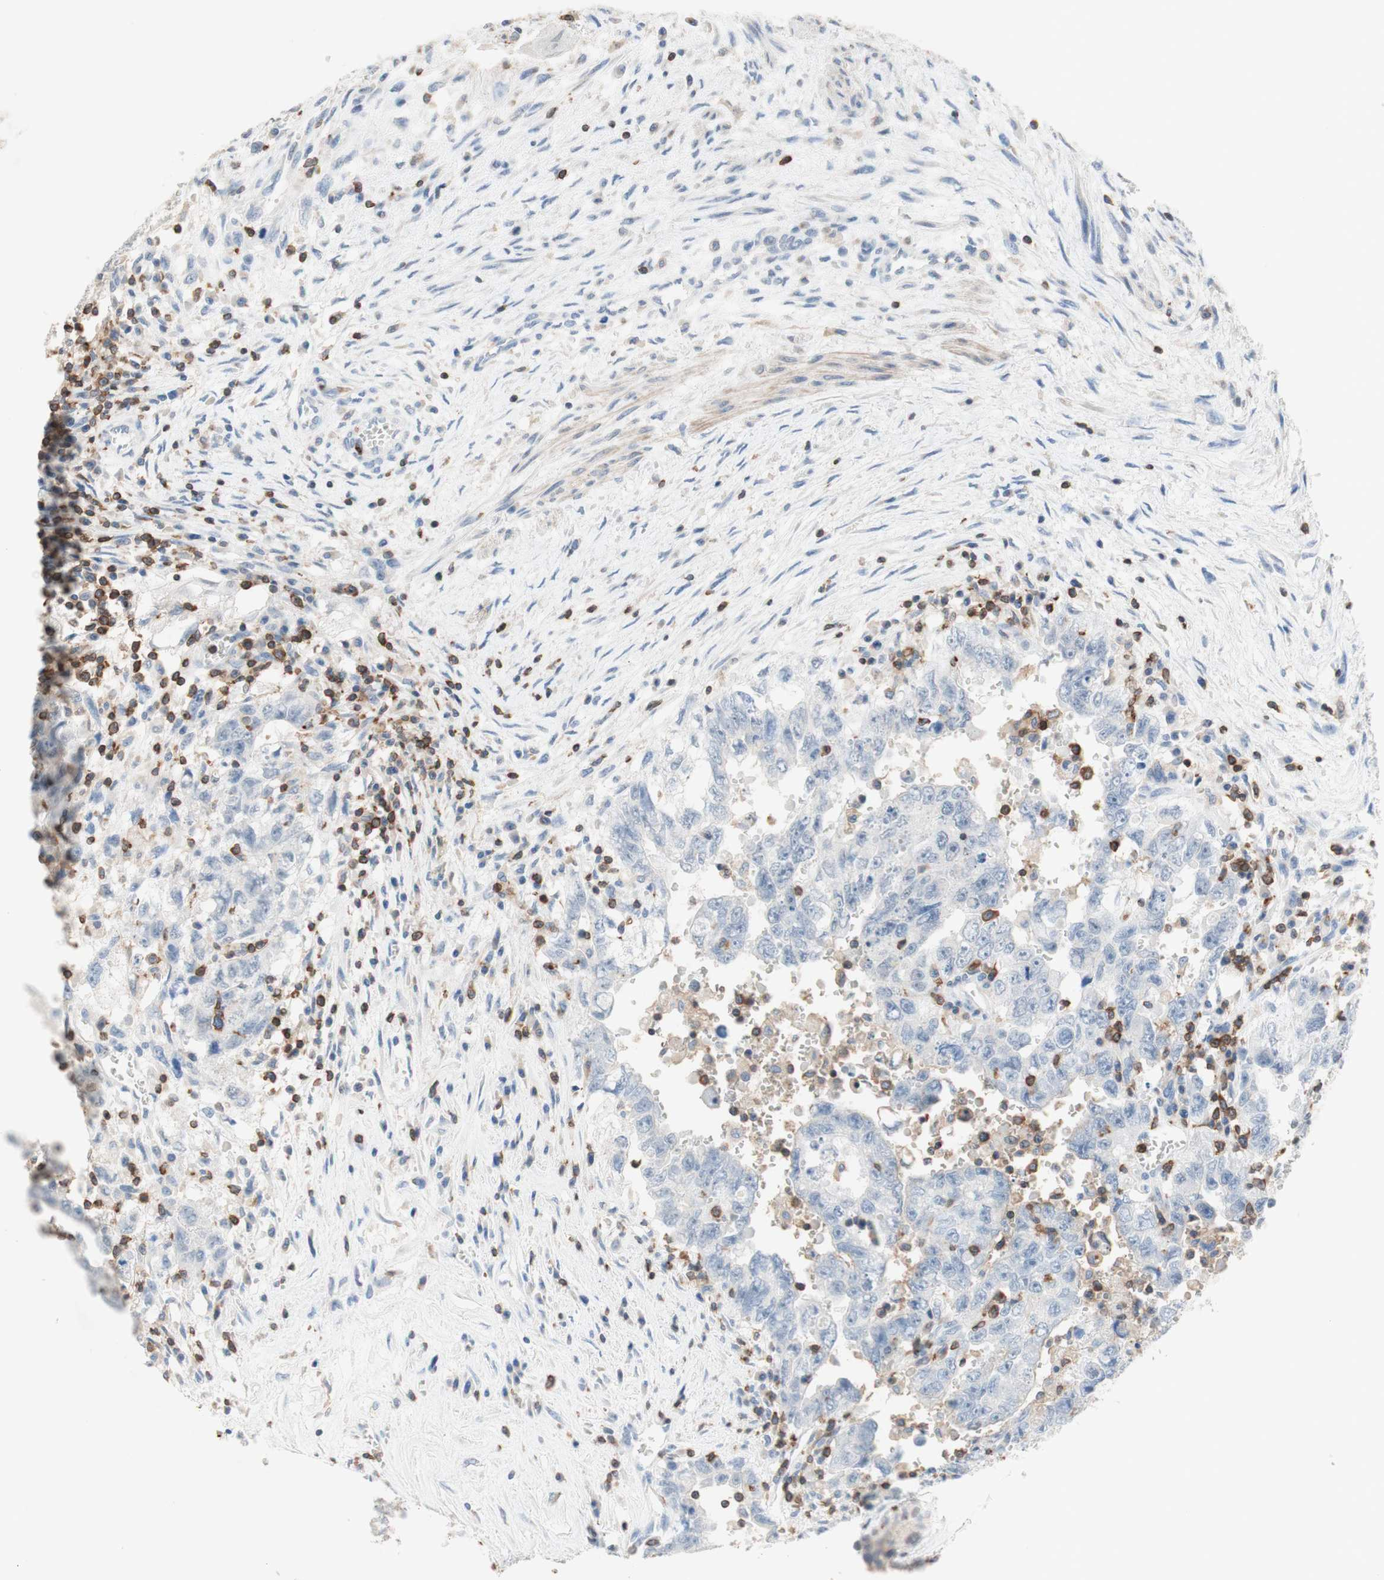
{"staining": {"intensity": "negative", "quantity": "none", "location": "none"}, "tissue": "testis cancer", "cell_type": "Tumor cells", "image_type": "cancer", "snomed": [{"axis": "morphology", "description": "Carcinoma, Embryonal, NOS"}, {"axis": "topography", "description": "Testis"}], "caption": "IHC image of neoplastic tissue: testis cancer stained with DAB (3,3'-diaminobenzidine) exhibits no significant protein expression in tumor cells.", "gene": "SPINK6", "patient": {"sex": "male", "age": 28}}